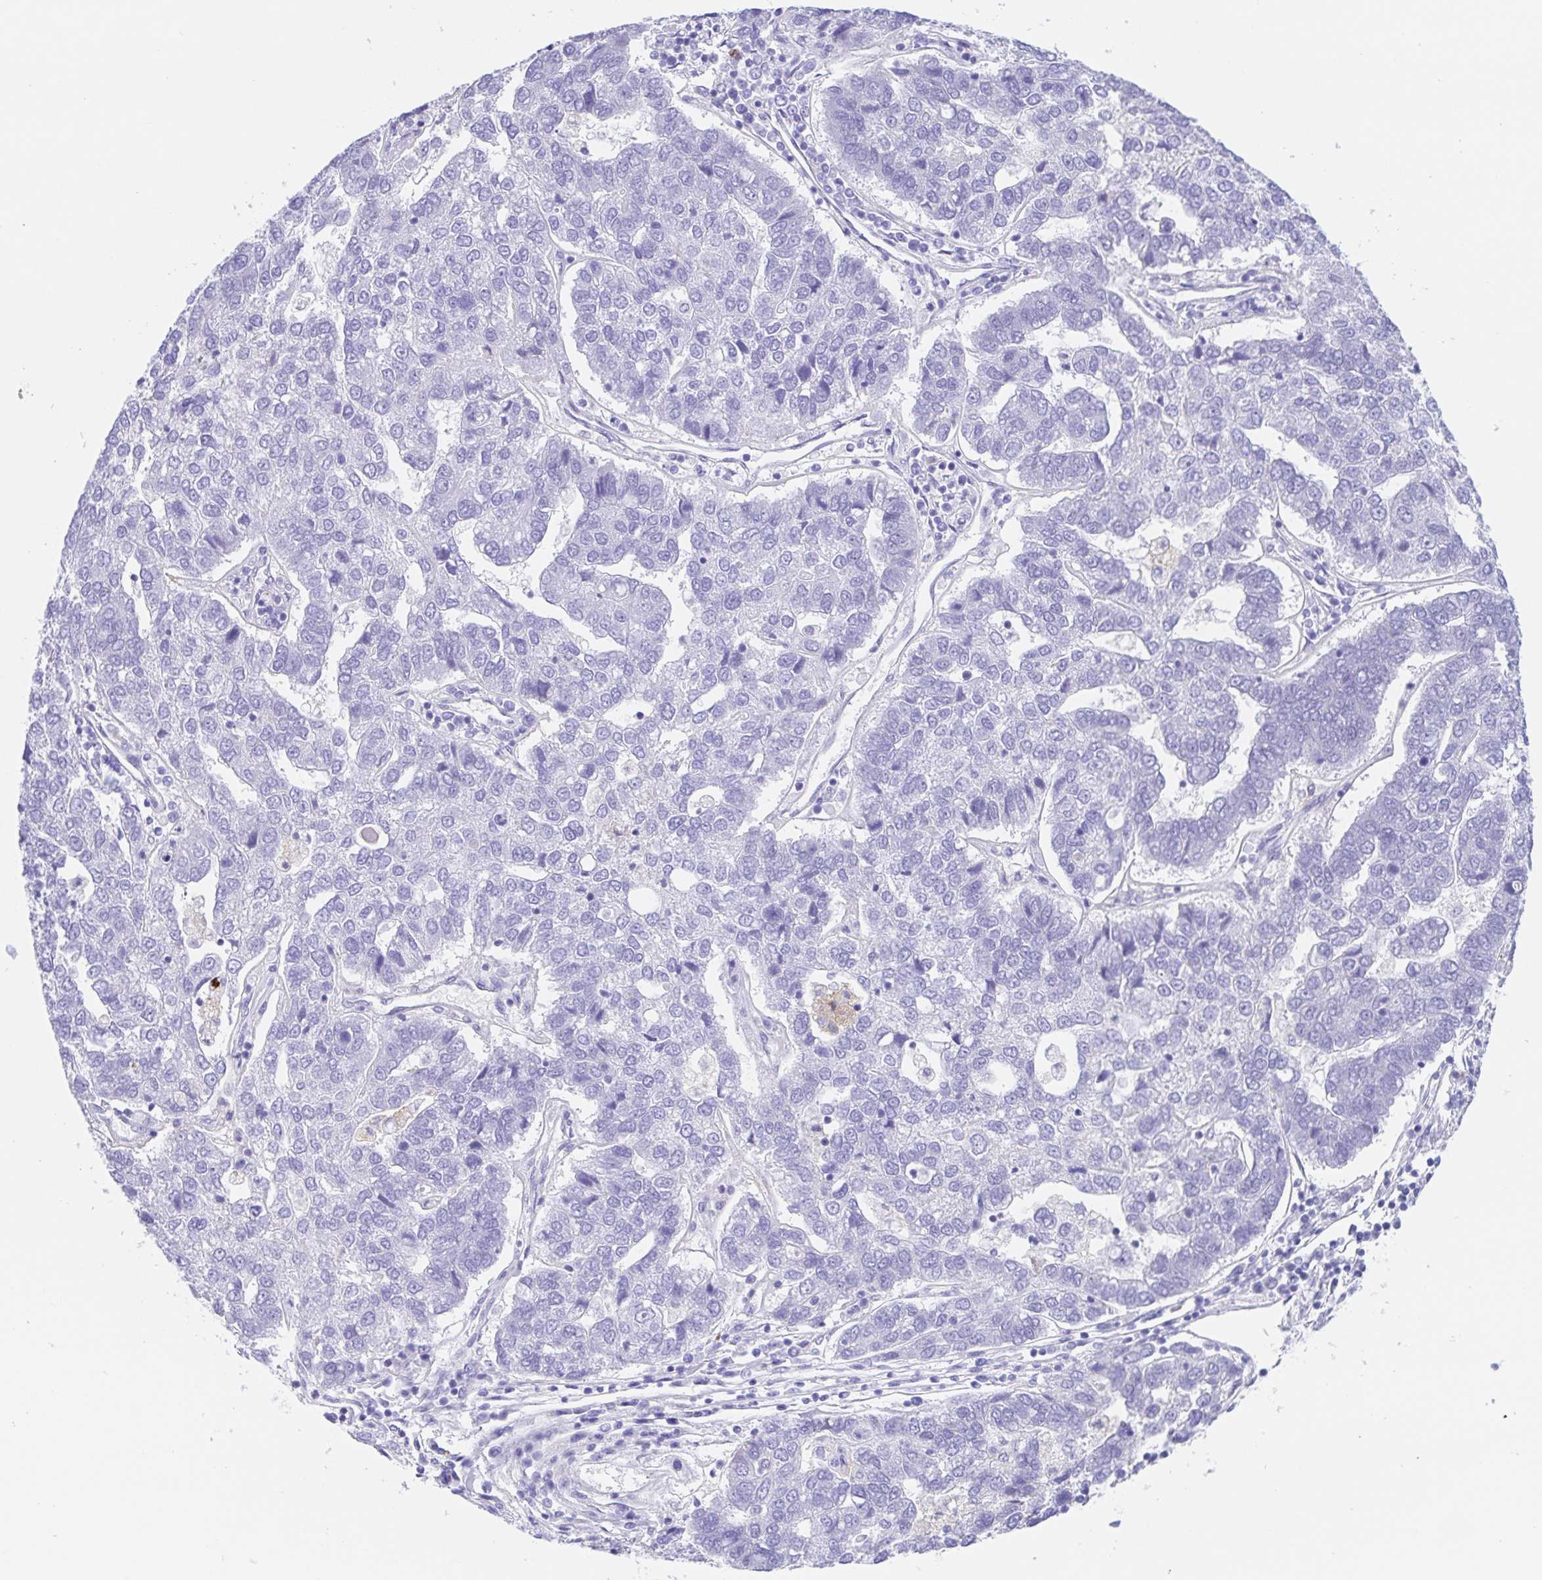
{"staining": {"intensity": "negative", "quantity": "none", "location": "none"}, "tissue": "pancreatic cancer", "cell_type": "Tumor cells", "image_type": "cancer", "snomed": [{"axis": "morphology", "description": "Adenocarcinoma, NOS"}, {"axis": "topography", "description": "Pancreas"}], "caption": "Adenocarcinoma (pancreatic) stained for a protein using IHC displays no staining tumor cells.", "gene": "SCG3", "patient": {"sex": "female", "age": 61}}